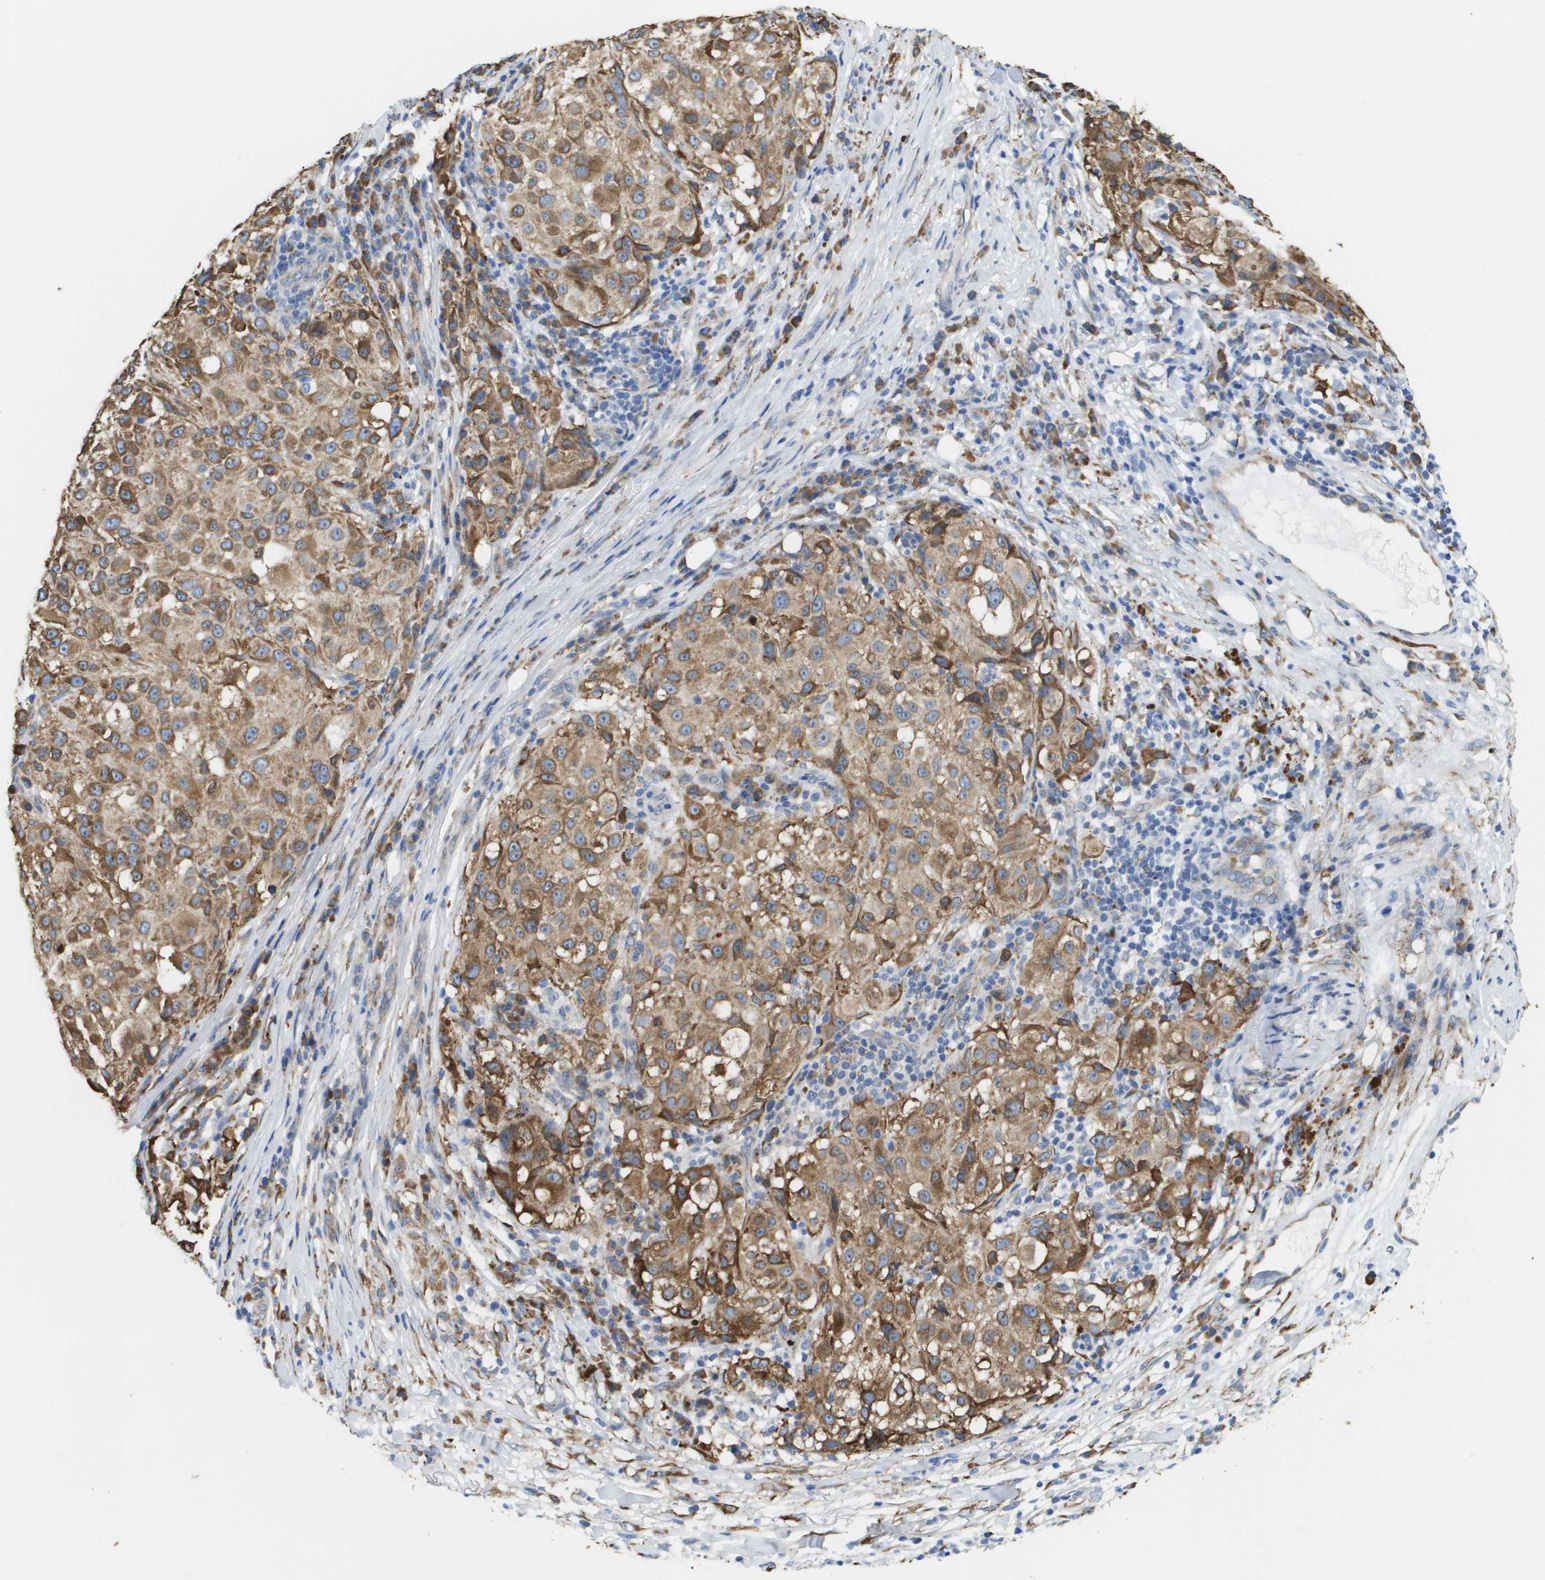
{"staining": {"intensity": "moderate", "quantity": ">75%", "location": "cytoplasmic/membranous"}, "tissue": "melanoma", "cell_type": "Tumor cells", "image_type": "cancer", "snomed": [{"axis": "morphology", "description": "Necrosis, NOS"}, {"axis": "morphology", "description": "Malignant melanoma, NOS"}, {"axis": "topography", "description": "Skin"}], "caption": "Brown immunohistochemical staining in melanoma displays moderate cytoplasmic/membranous expression in approximately >75% of tumor cells.", "gene": "ST3GAL2", "patient": {"sex": "female", "age": 87}}